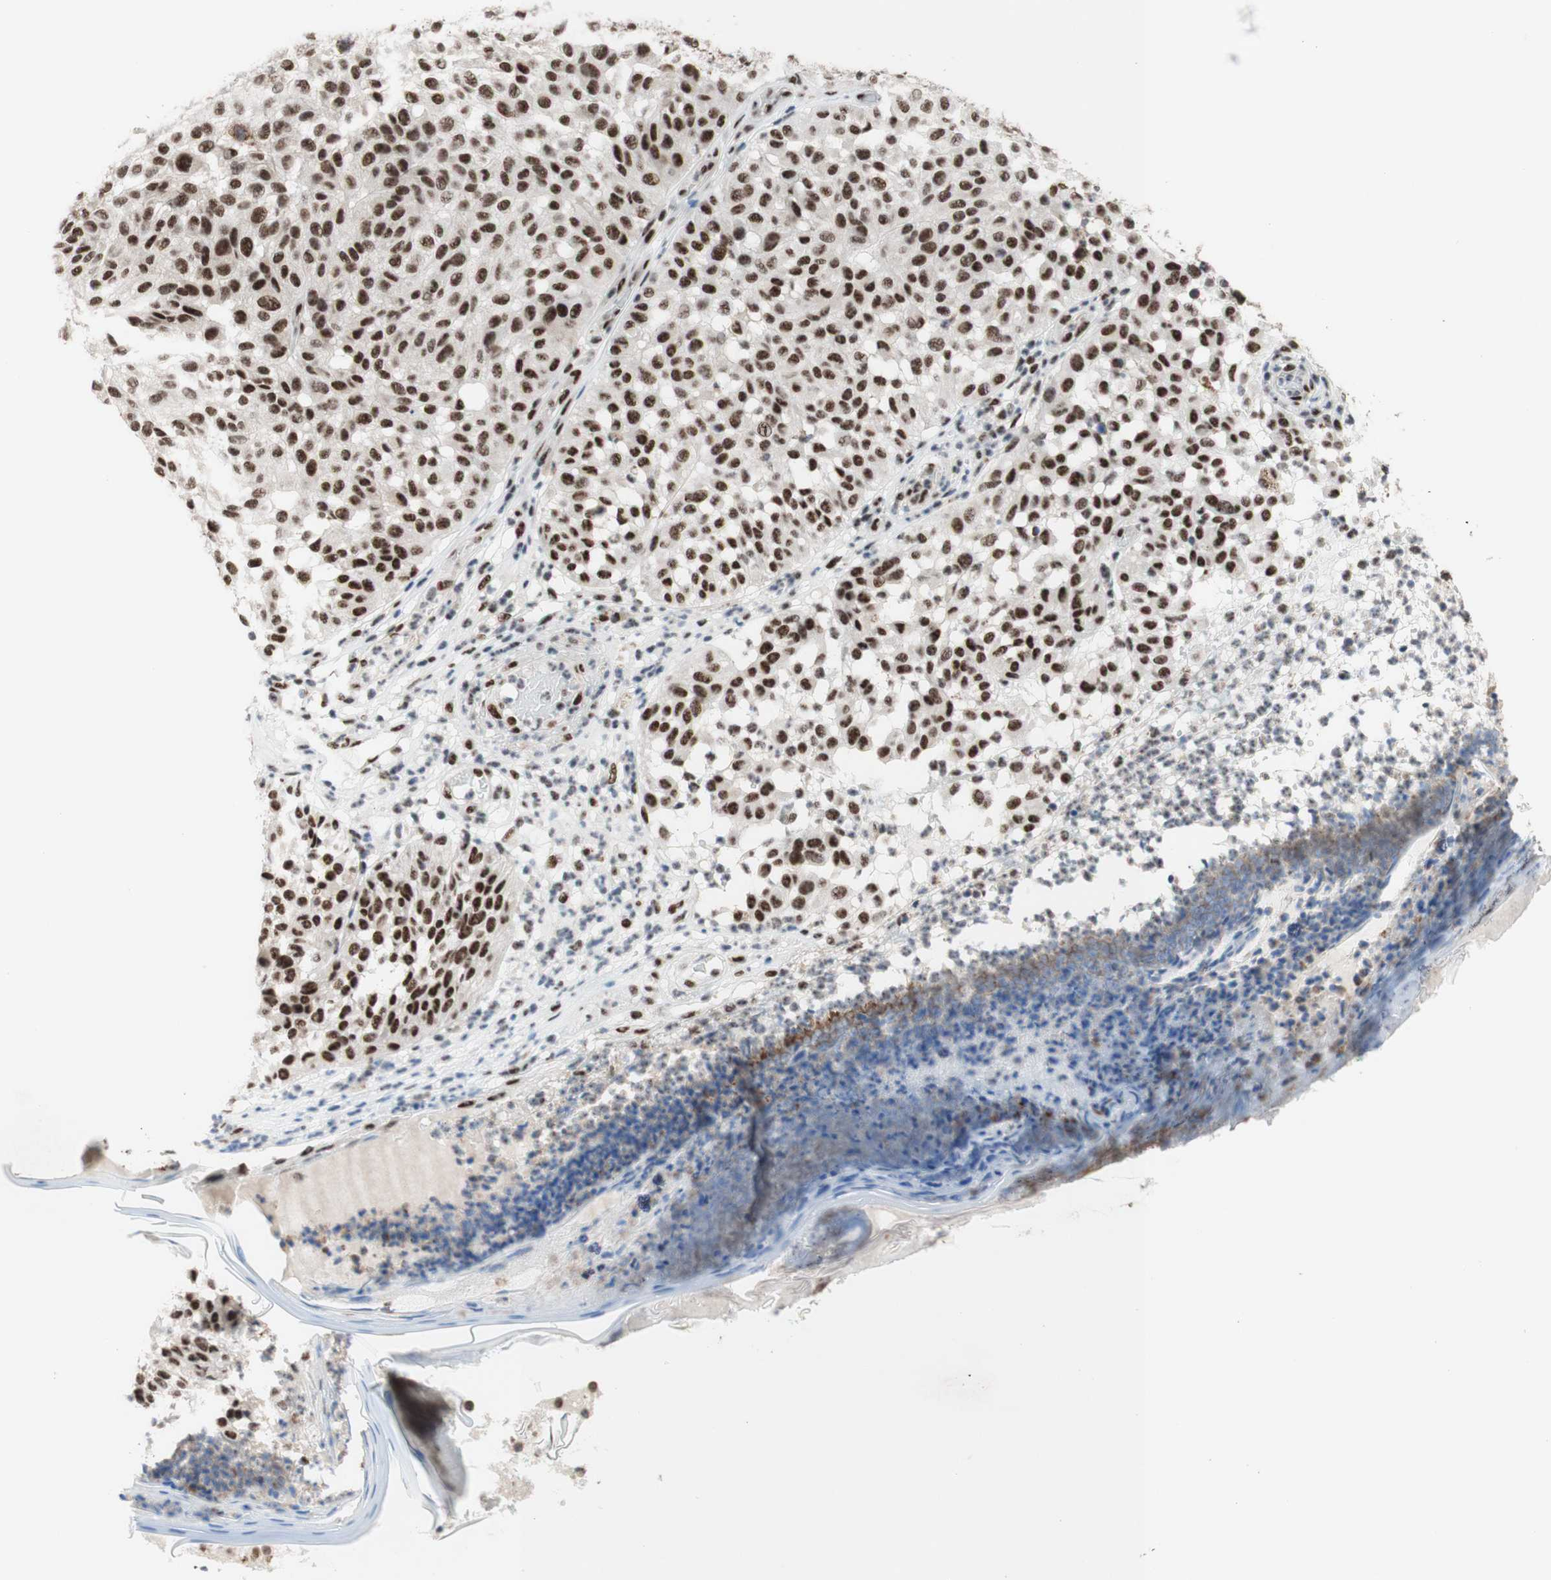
{"staining": {"intensity": "strong", "quantity": ">75%", "location": "nuclear"}, "tissue": "melanoma", "cell_type": "Tumor cells", "image_type": "cancer", "snomed": [{"axis": "morphology", "description": "Malignant melanoma, NOS"}, {"axis": "topography", "description": "Skin"}], "caption": "Brown immunohistochemical staining in malignant melanoma demonstrates strong nuclear positivity in approximately >75% of tumor cells.", "gene": "PRPF19", "patient": {"sex": "female", "age": 46}}